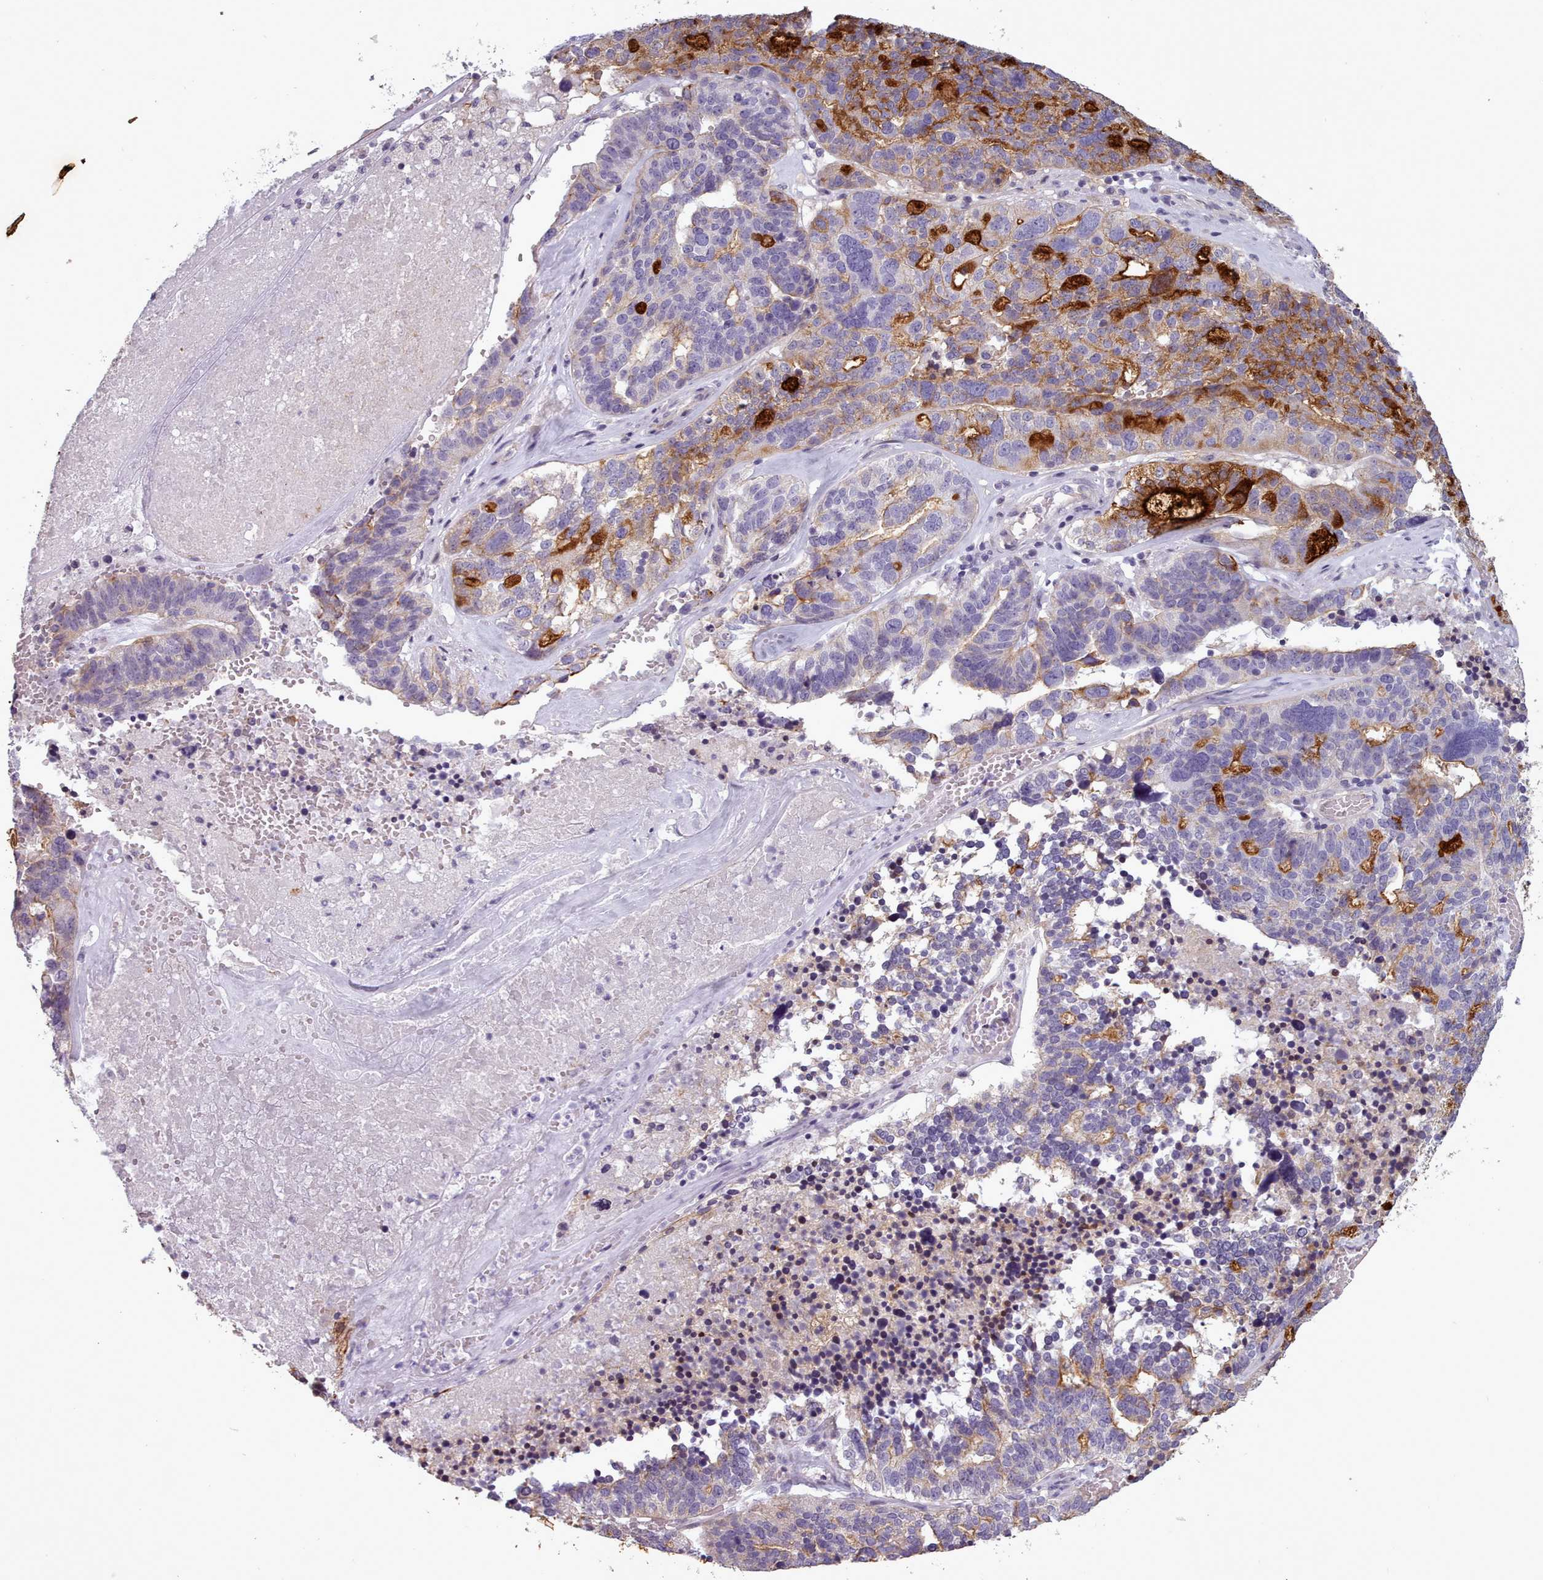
{"staining": {"intensity": "strong", "quantity": "<25%", "location": "cytoplasmic/membranous"}, "tissue": "ovarian cancer", "cell_type": "Tumor cells", "image_type": "cancer", "snomed": [{"axis": "morphology", "description": "Cystadenocarcinoma, serous, NOS"}, {"axis": "topography", "description": "Ovary"}], "caption": "This histopathology image shows IHC staining of human serous cystadenocarcinoma (ovarian), with medium strong cytoplasmic/membranous staining in about <25% of tumor cells.", "gene": "PLD4", "patient": {"sex": "female", "age": 59}}